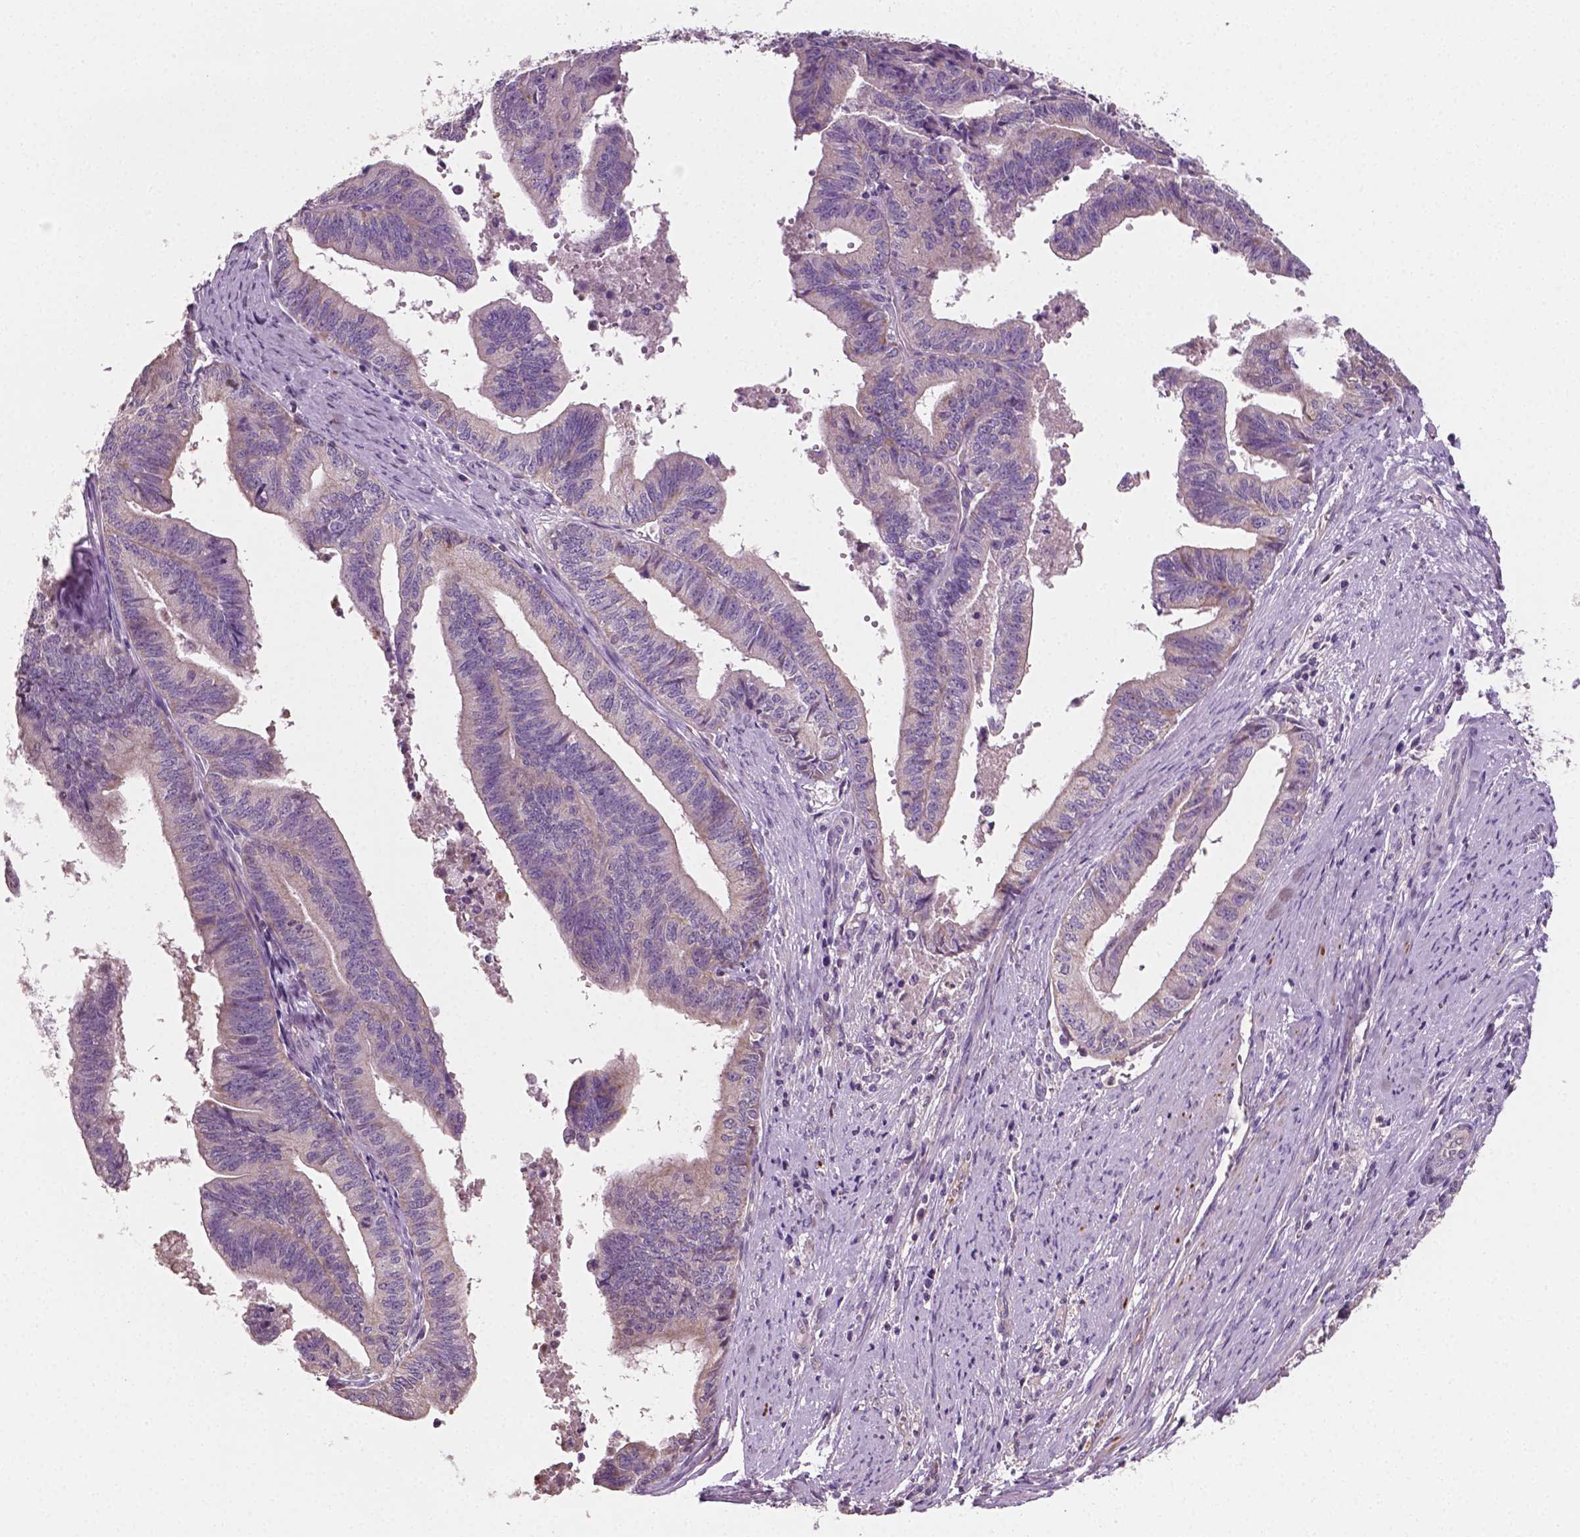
{"staining": {"intensity": "weak", "quantity": "<25%", "location": "cytoplasmic/membranous"}, "tissue": "endometrial cancer", "cell_type": "Tumor cells", "image_type": "cancer", "snomed": [{"axis": "morphology", "description": "Adenocarcinoma, NOS"}, {"axis": "topography", "description": "Endometrium"}], "caption": "Immunohistochemical staining of human endometrial cancer (adenocarcinoma) displays no significant expression in tumor cells. (DAB (3,3'-diaminobenzidine) IHC, high magnification).", "gene": "PTX3", "patient": {"sex": "female", "age": 65}}